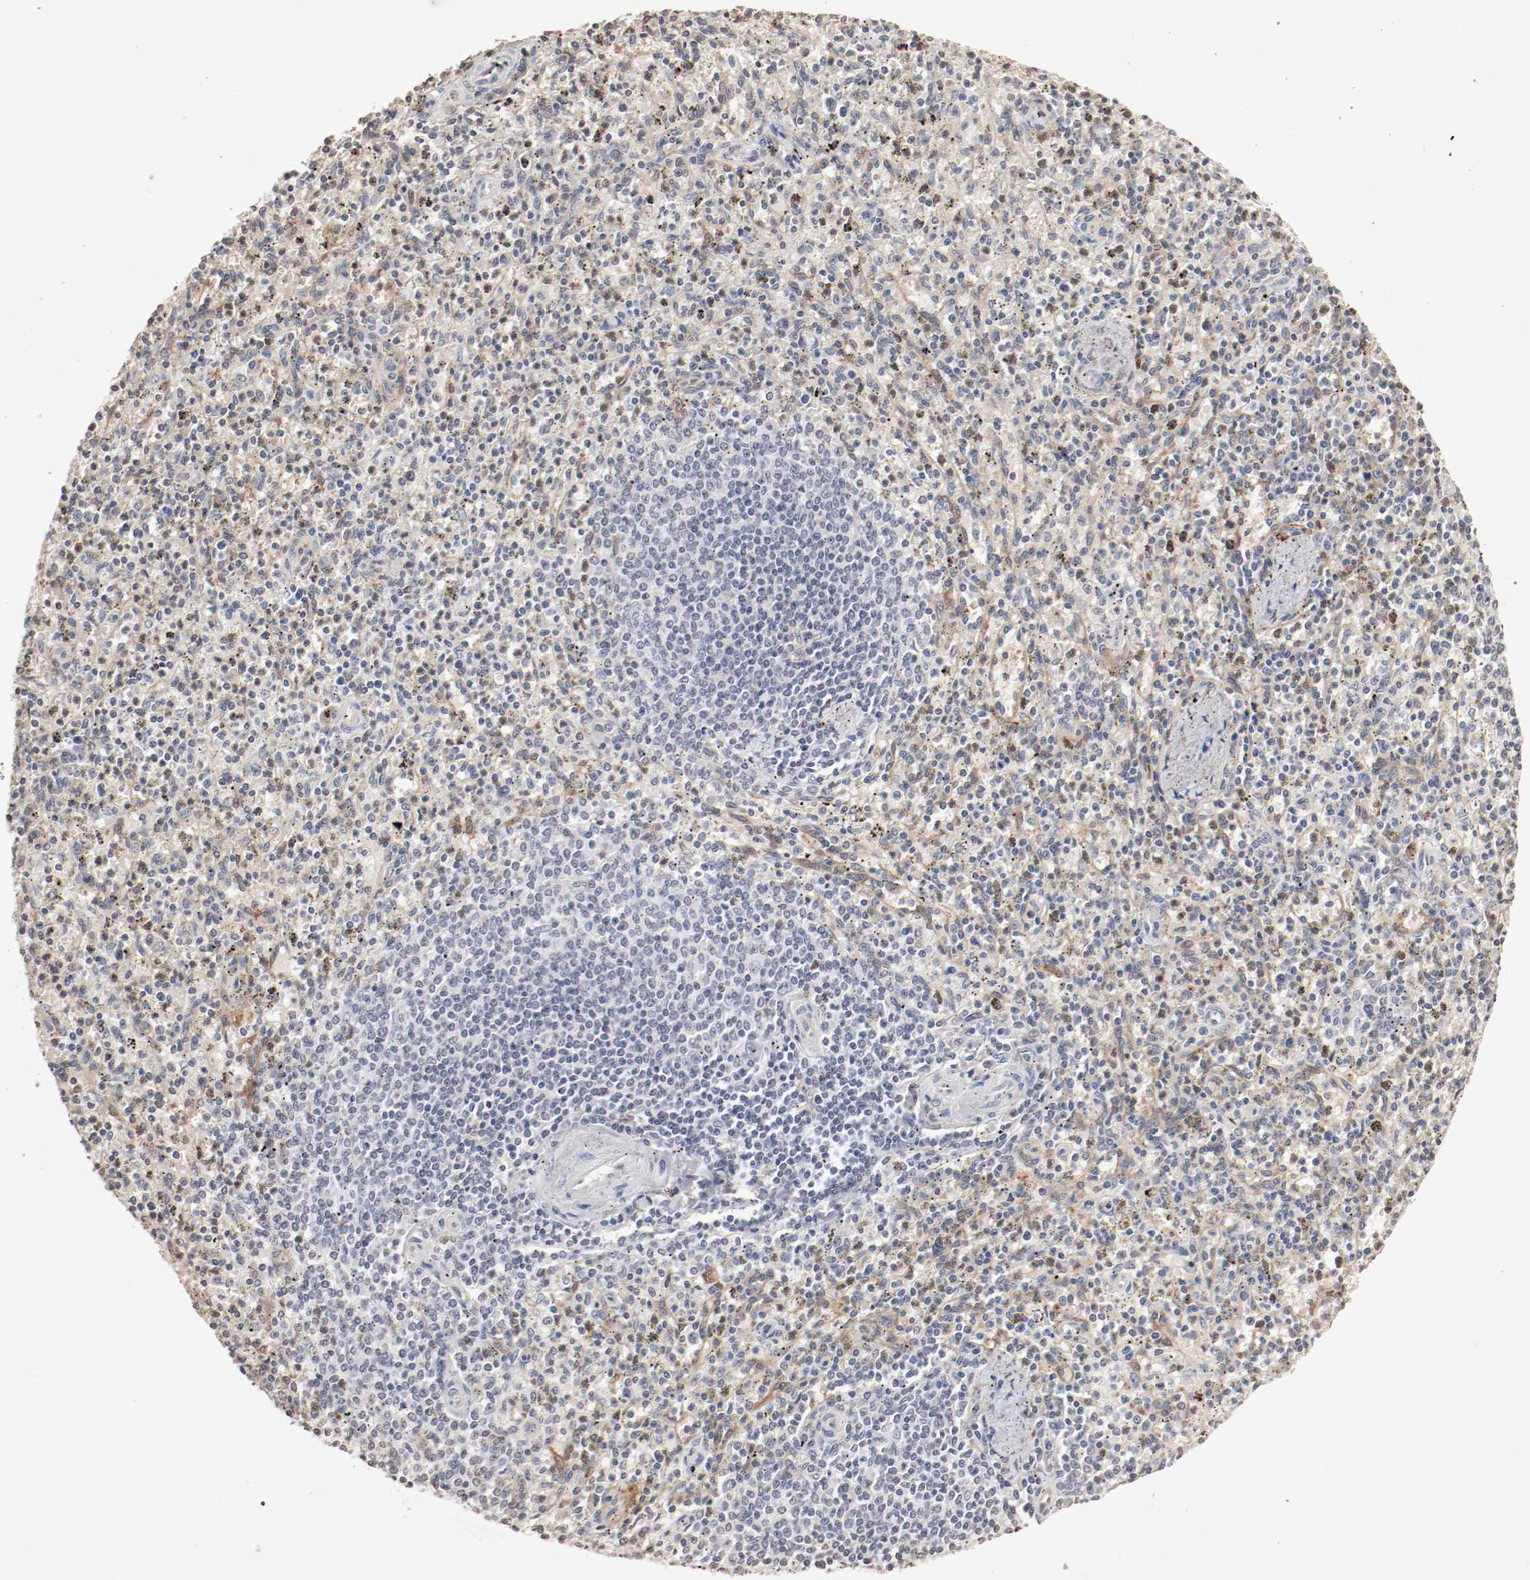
{"staining": {"intensity": "weak", "quantity": ">75%", "location": "cytoplasmic/membranous"}, "tissue": "spleen", "cell_type": "Cells in red pulp", "image_type": "normal", "snomed": [{"axis": "morphology", "description": "Normal tissue, NOS"}, {"axis": "topography", "description": "Spleen"}], "caption": "Protein staining by immunohistochemistry (IHC) displays weak cytoplasmic/membranous expression in approximately >75% of cells in red pulp in benign spleen.", "gene": "WASL", "patient": {"sex": "male", "age": 72}}